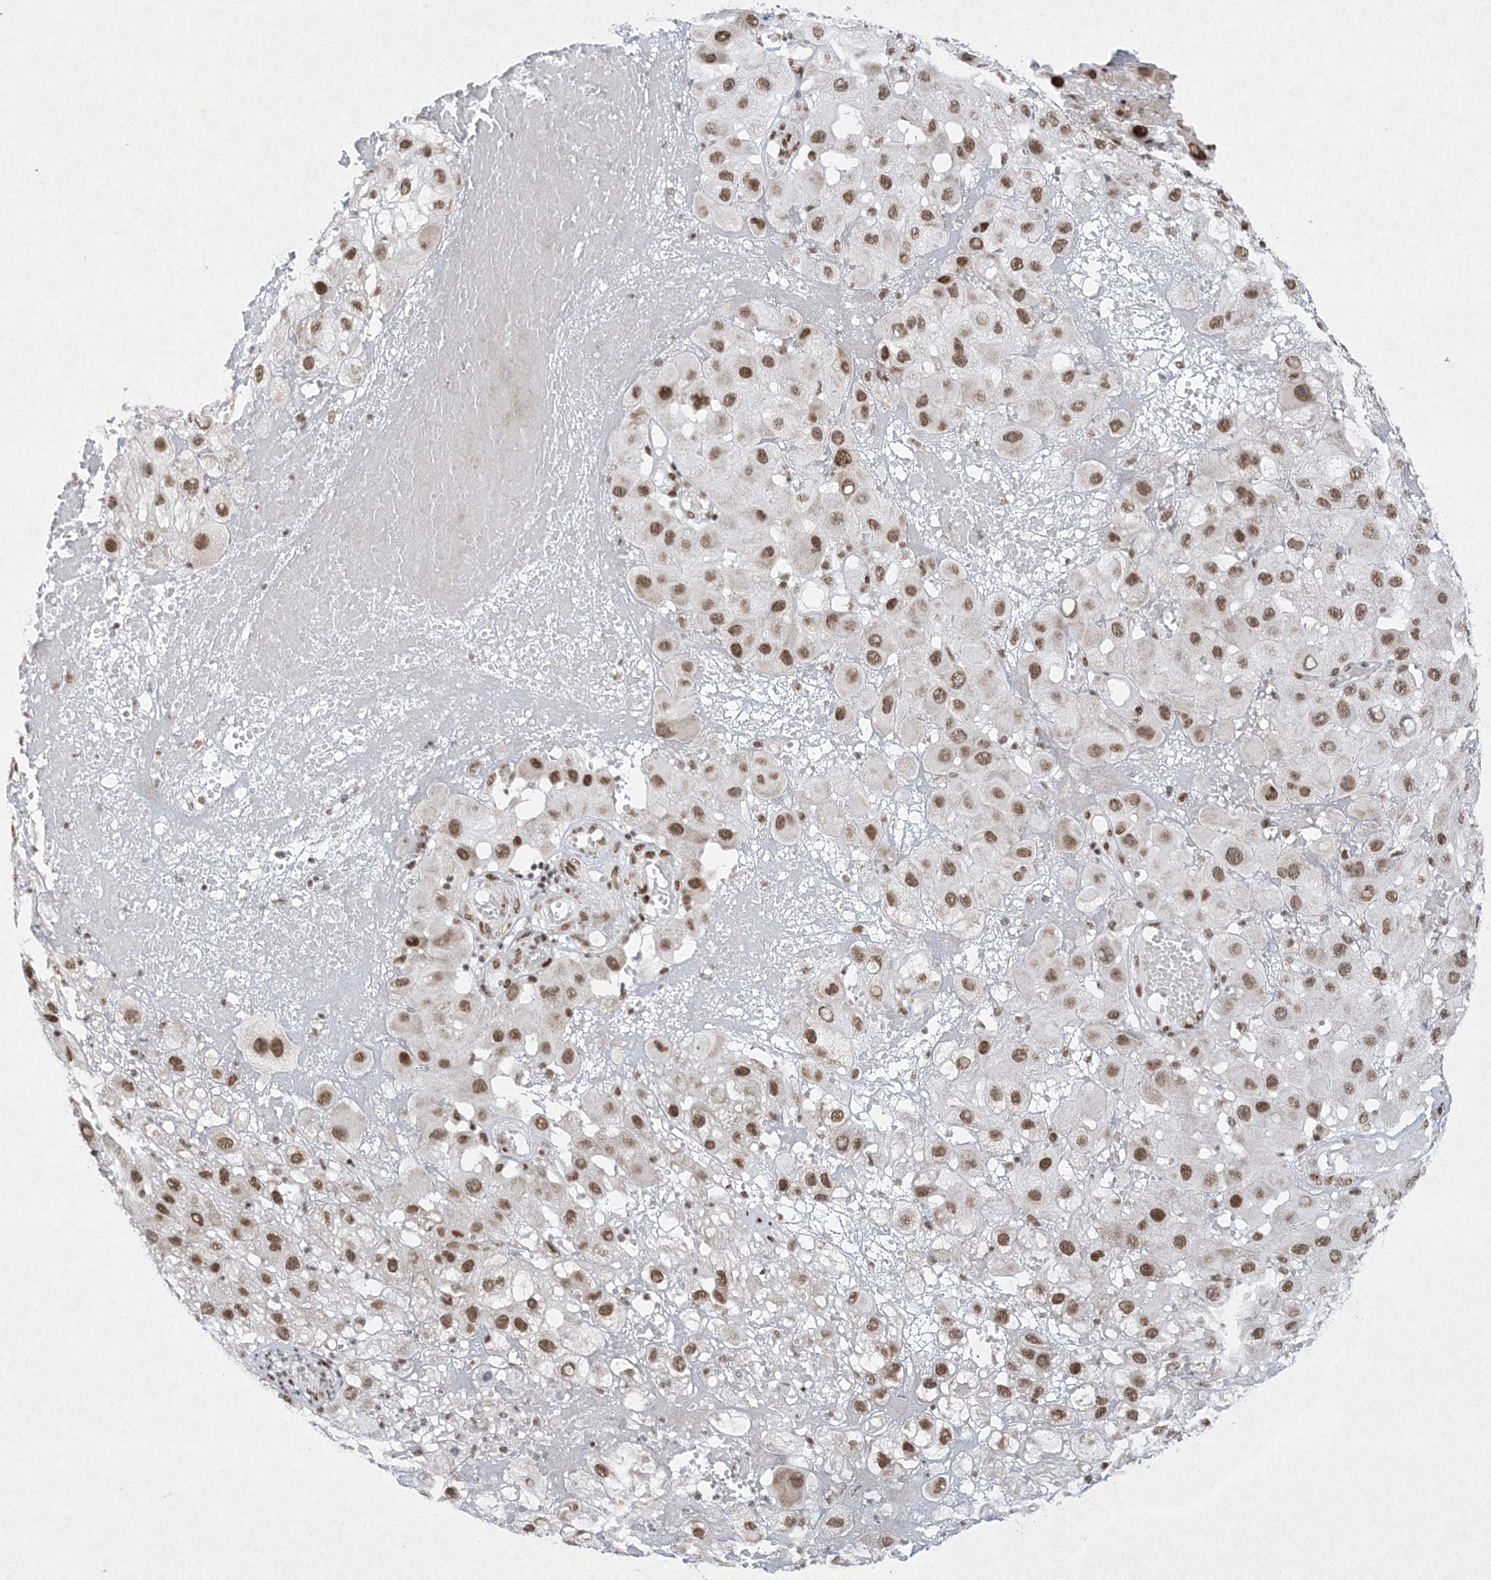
{"staining": {"intensity": "moderate", "quantity": ">75%", "location": "nuclear"}, "tissue": "melanoma", "cell_type": "Tumor cells", "image_type": "cancer", "snomed": [{"axis": "morphology", "description": "Malignant melanoma, NOS"}, {"axis": "topography", "description": "Skin"}], "caption": "This is a histology image of immunohistochemistry staining of malignant melanoma, which shows moderate staining in the nuclear of tumor cells.", "gene": "PKNOX2", "patient": {"sex": "female", "age": 81}}